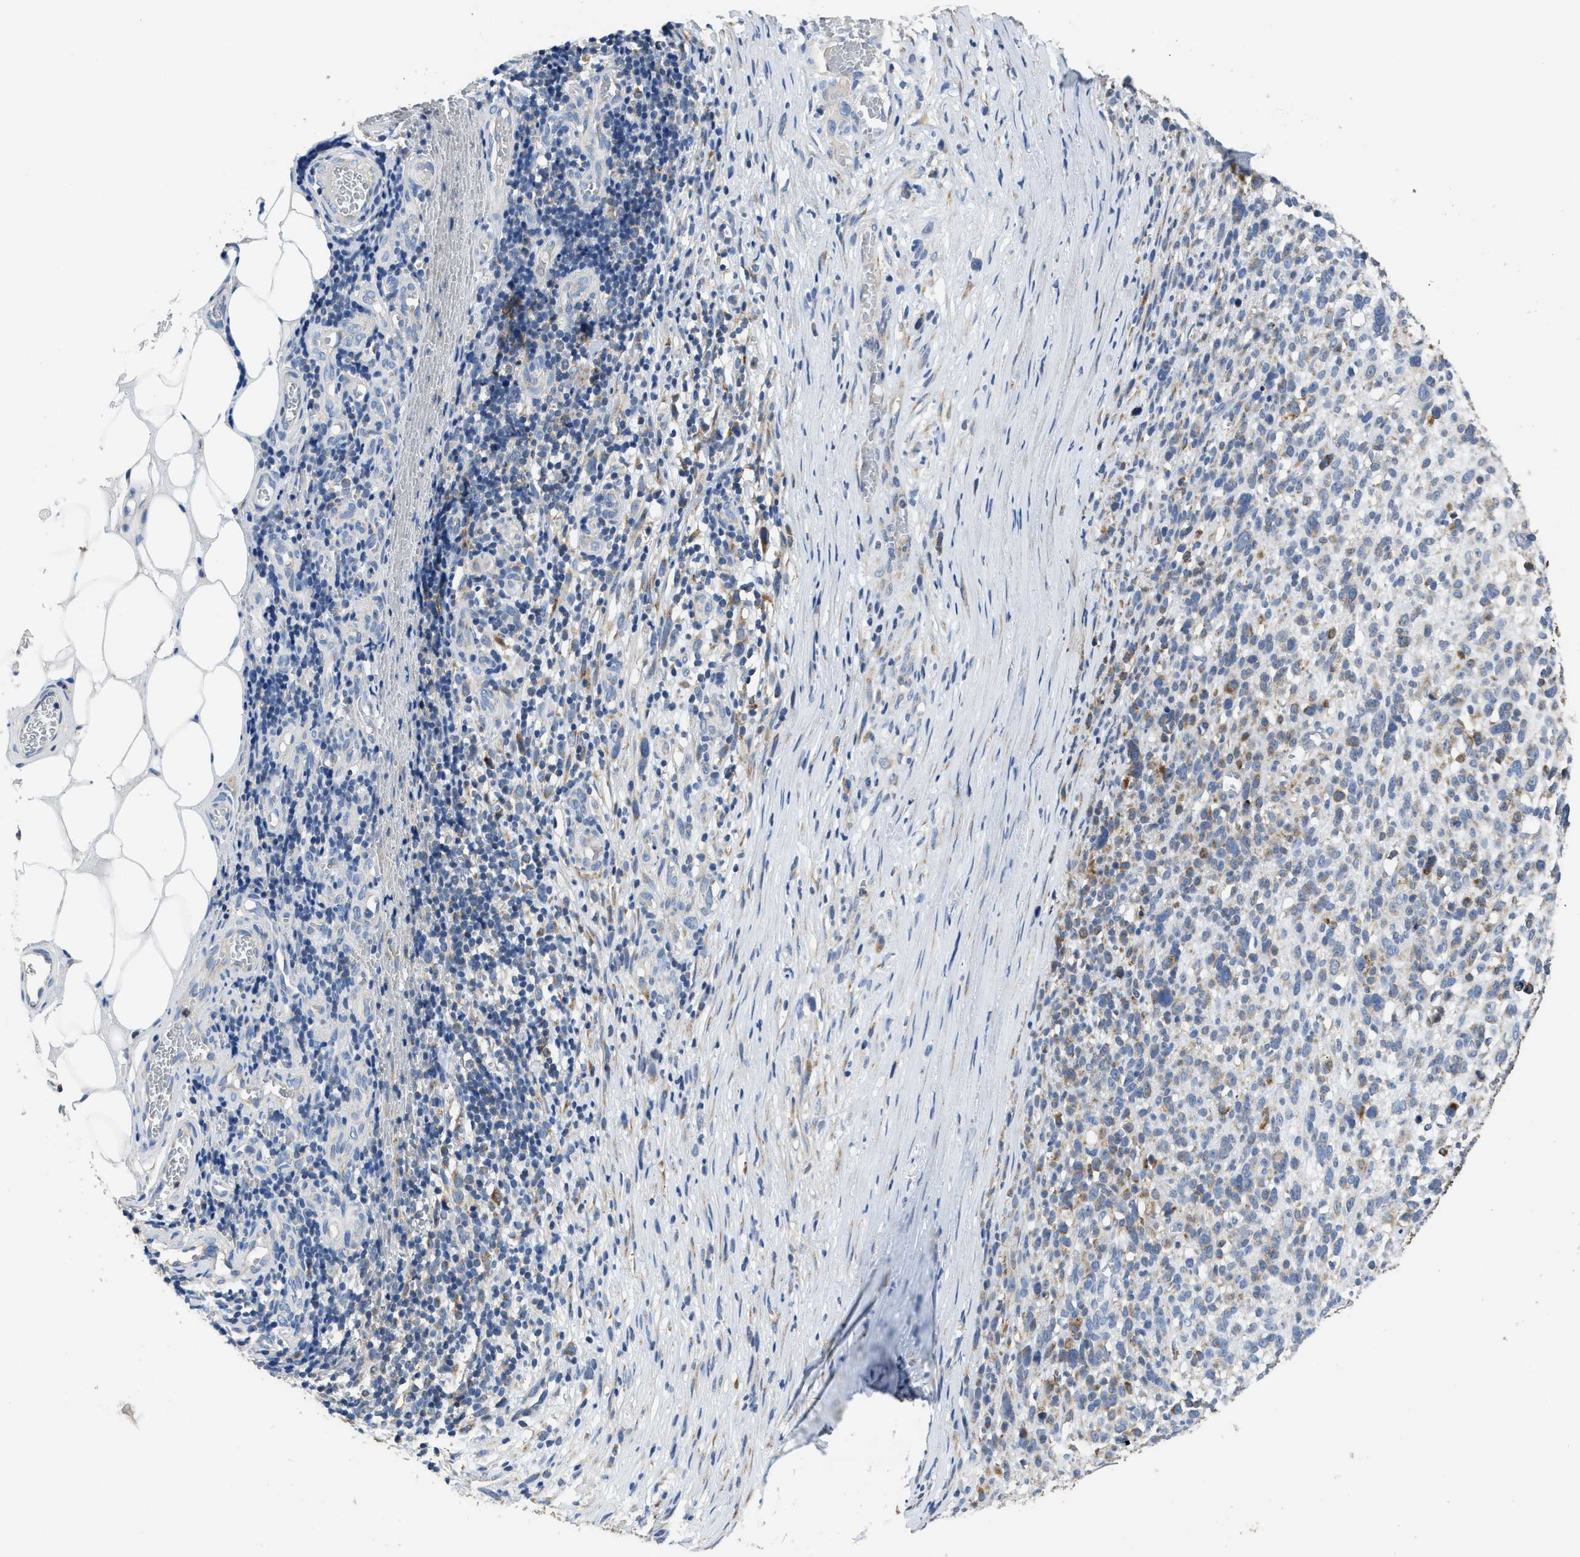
{"staining": {"intensity": "negative", "quantity": "none", "location": "none"}, "tissue": "melanoma", "cell_type": "Tumor cells", "image_type": "cancer", "snomed": [{"axis": "morphology", "description": "Malignant melanoma, NOS"}, {"axis": "topography", "description": "Skin"}], "caption": "Immunohistochemical staining of human malignant melanoma shows no significant expression in tumor cells.", "gene": "AK2", "patient": {"sex": "female", "age": 55}}